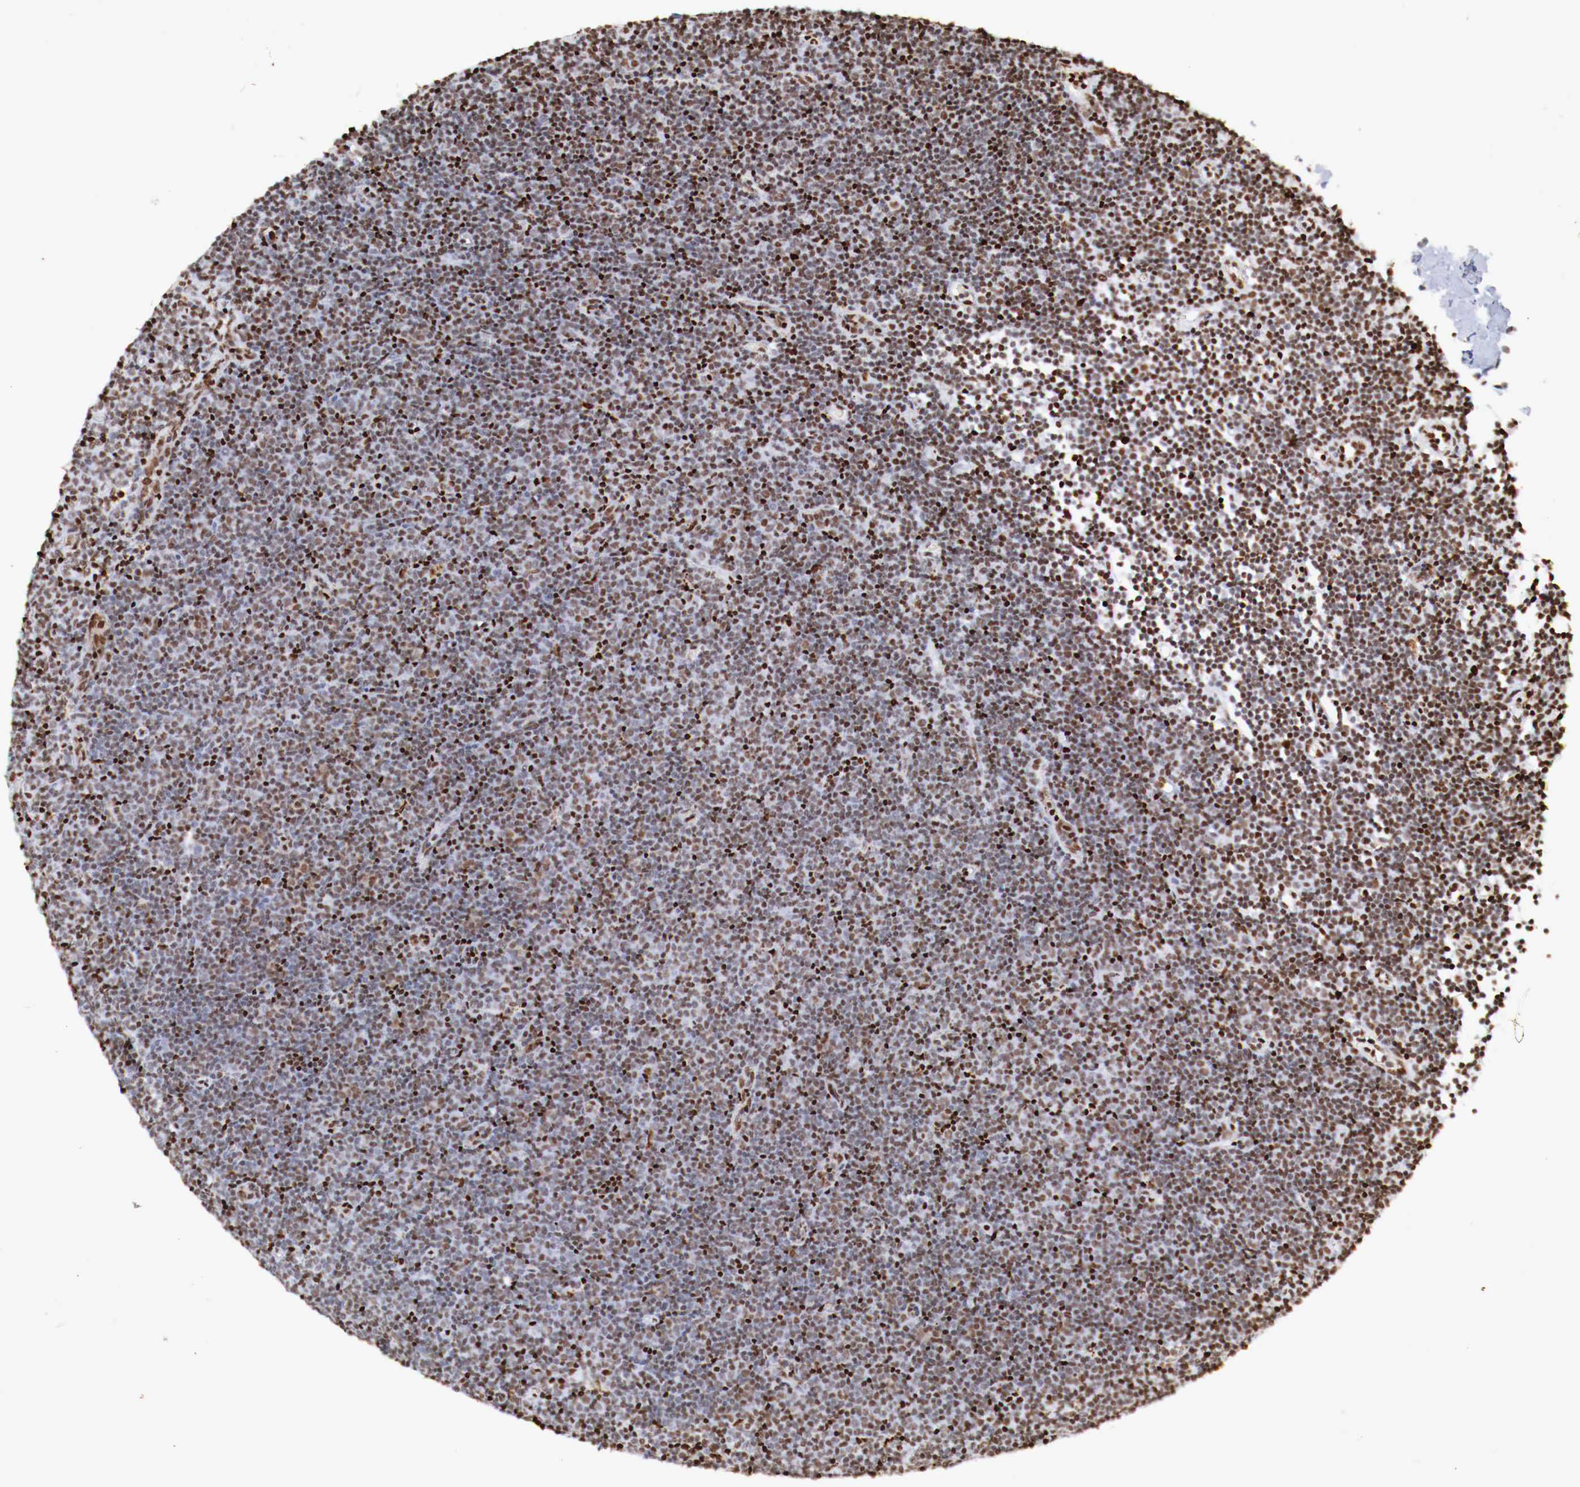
{"staining": {"intensity": "moderate", "quantity": ">75%", "location": "nuclear"}, "tissue": "lymphoma", "cell_type": "Tumor cells", "image_type": "cancer", "snomed": [{"axis": "morphology", "description": "Malignant lymphoma, non-Hodgkin's type, Low grade"}, {"axis": "topography", "description": "Lymph node"}], "caption": "Immunohistochemistry (IHC) histopathology image of neoplastic tissue: human lymphoma stained using IHC demonstrates medium levels of moderate protein expression localized specifically in the nuclear of tumor cells, appearing as a nuclear brown color.", "gene": "MAX", "patient": {"sex": "male", "age": 57}}